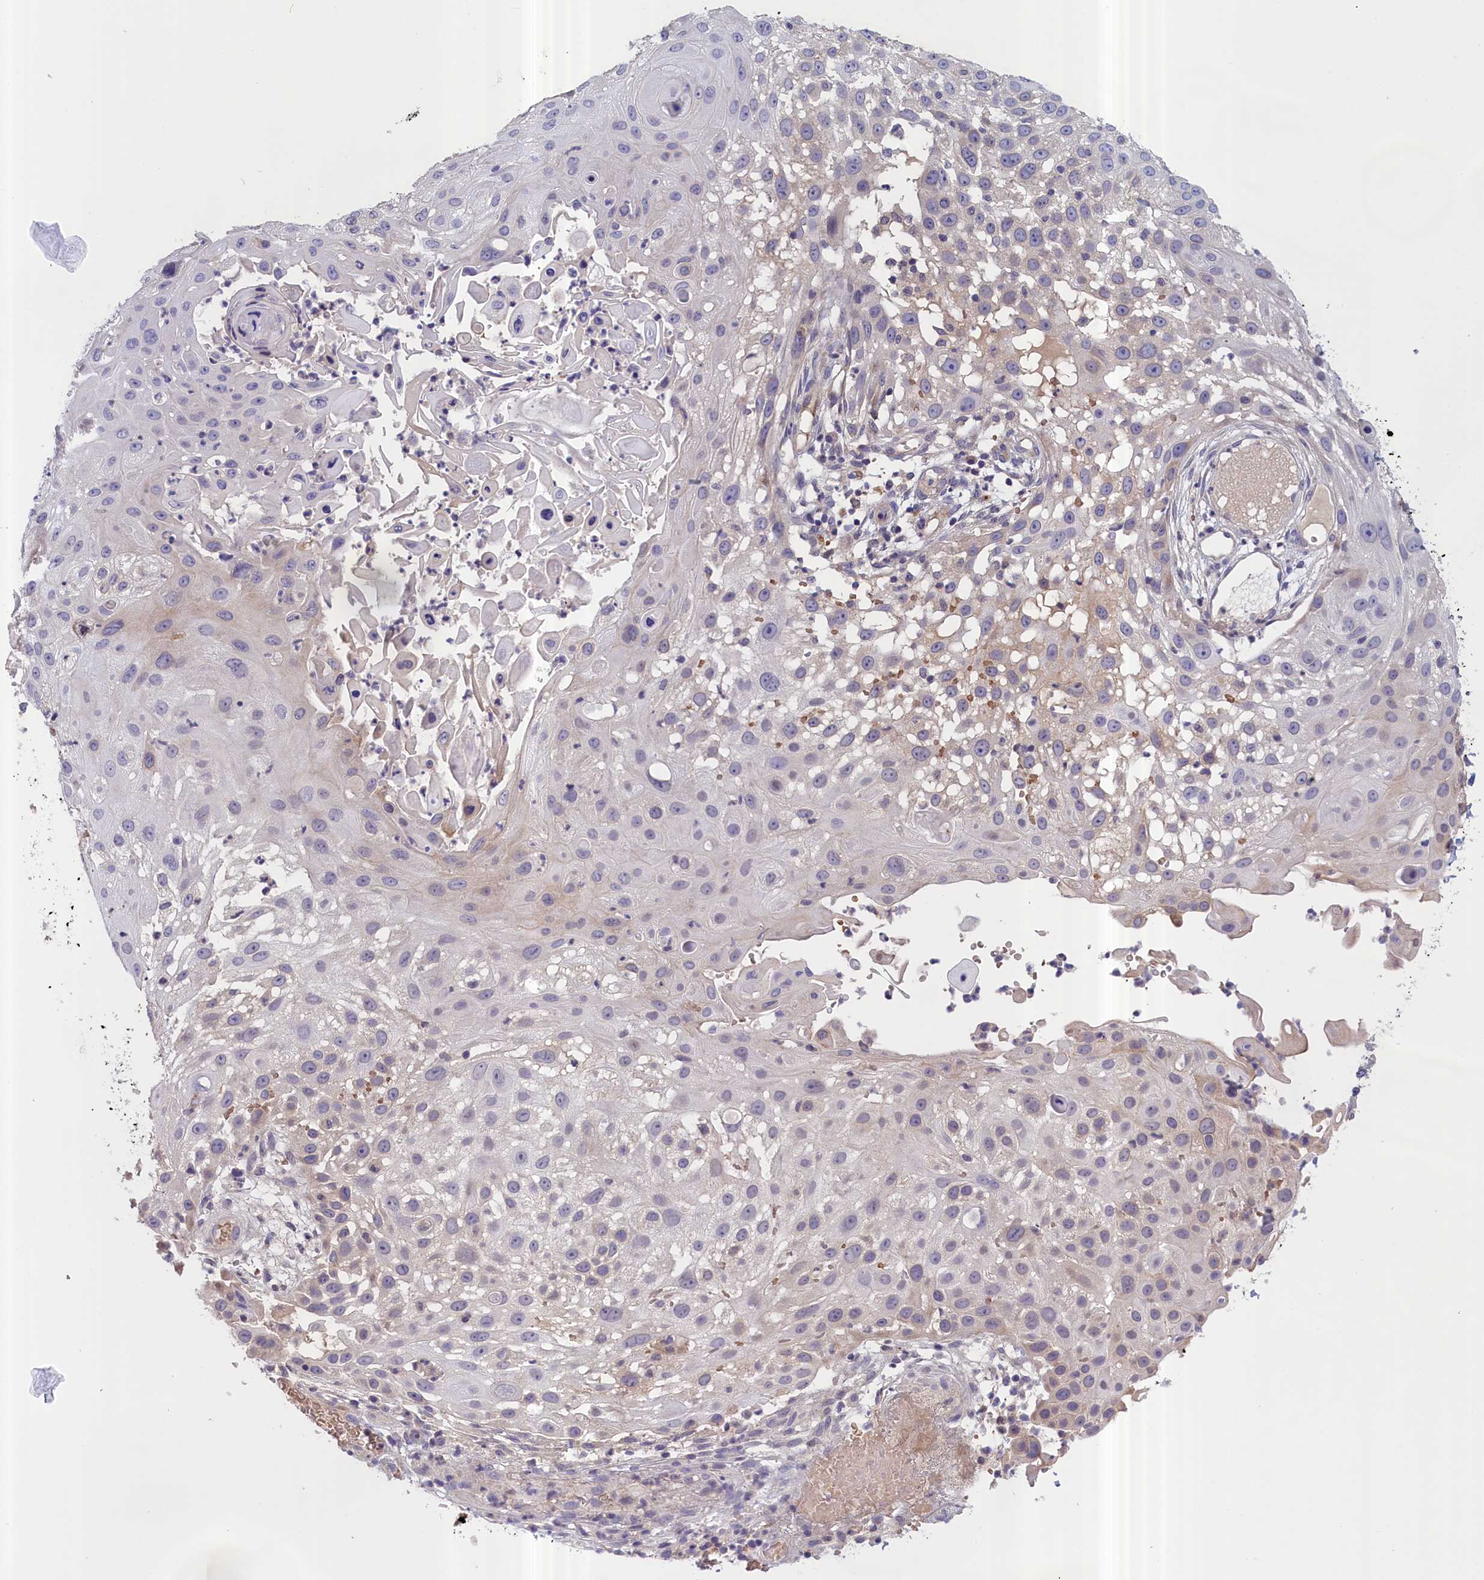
{"staining": {"intensity": "negative", "quantity": "none", "location": "none"}, "tissue": "skin cancer", "cell_type": "Tumor cells", "image_type": "cancer", "snomed": [{"axis": "morphology", "description": "Squamous cell carcinoma, NOS"}, {"axis": "topography", "description": "Skin"}], "caption": "Skin cancer (squamous cell carcinoma) was stained to show a protein in brown. There is no significant positivity in tumor cells.", "gene": "IGFALS", "patient": {"sex": "female", "age": 44}}